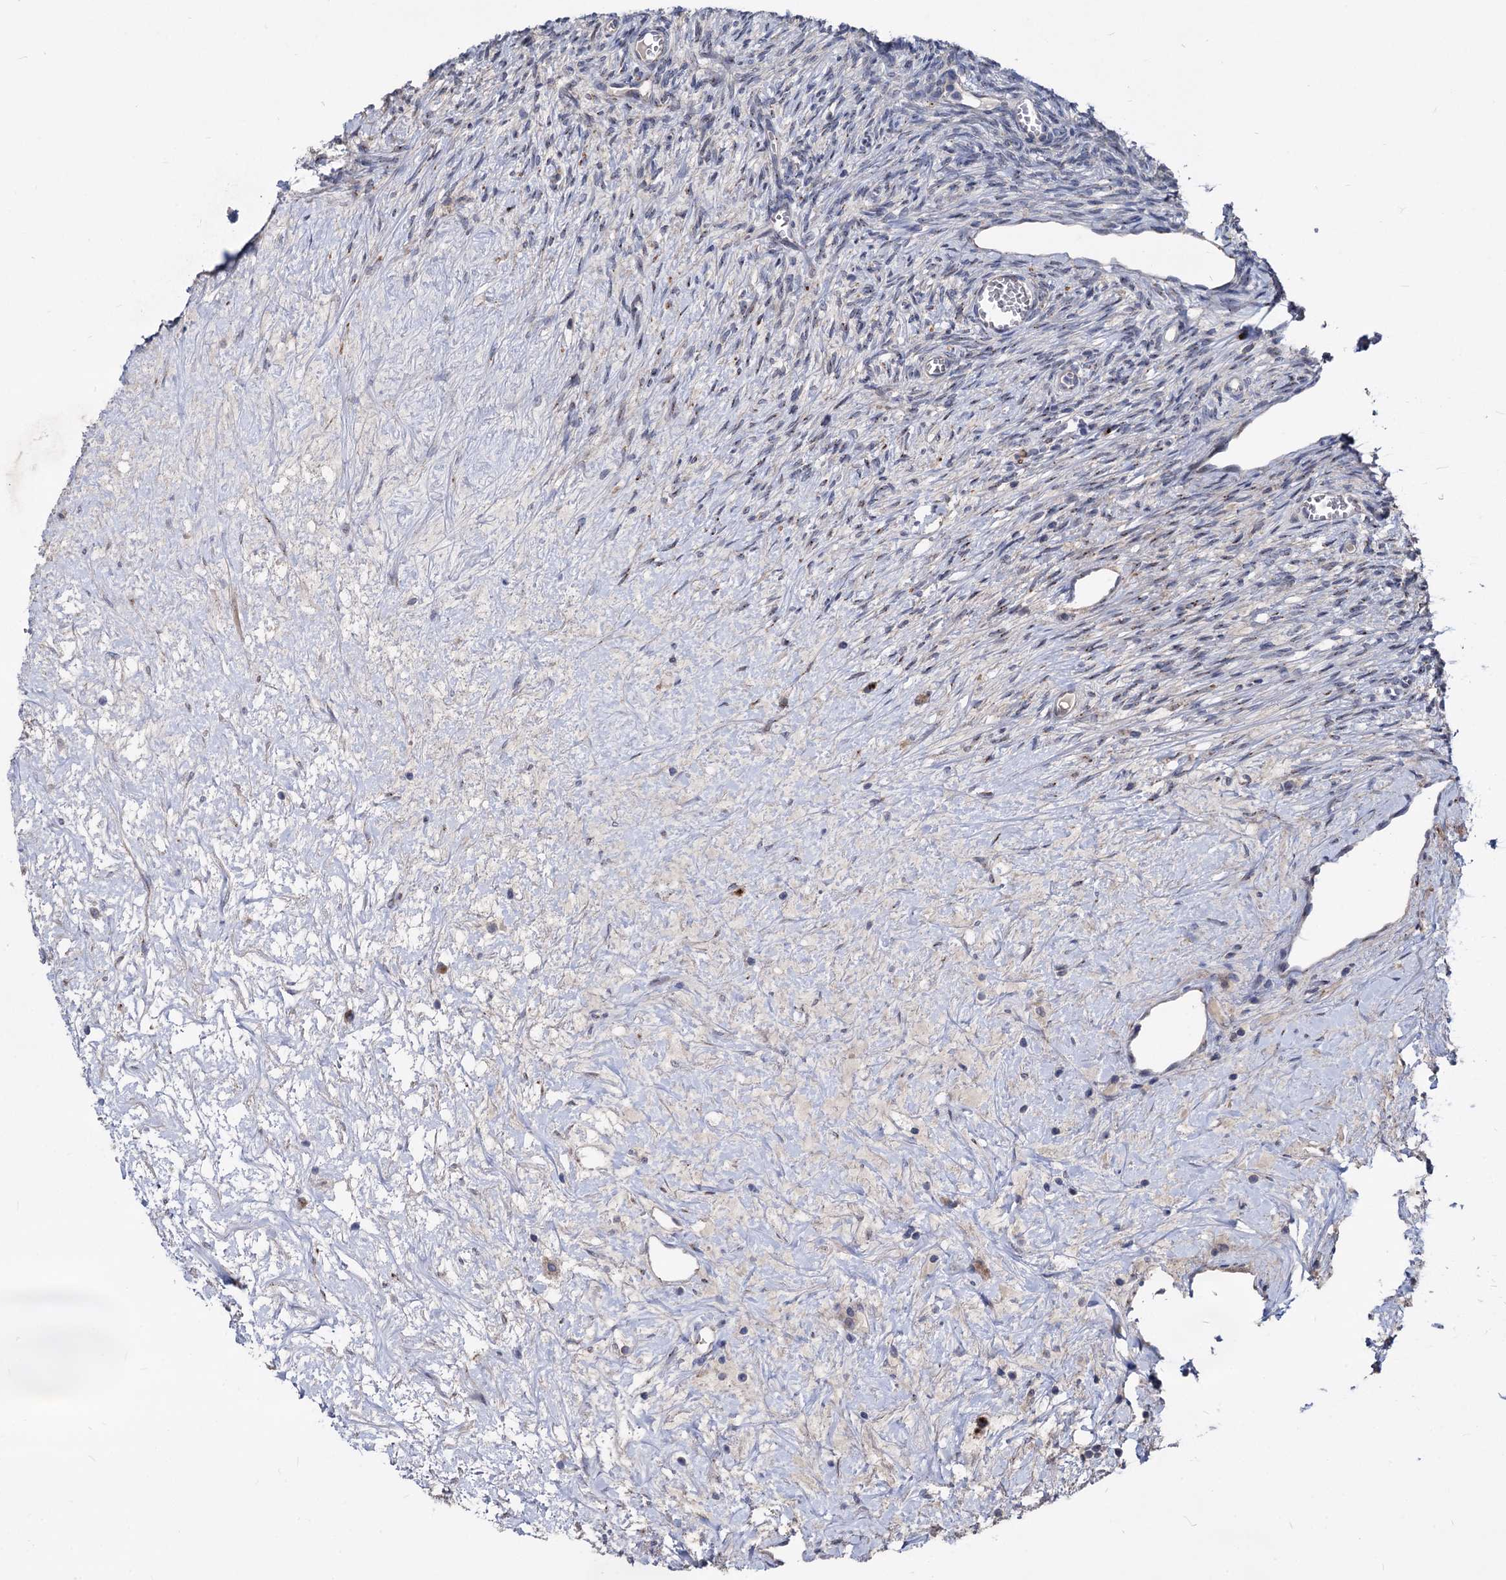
{"staining": {"intensity": "negative", "quantity": "none", "location": "none"}, "tissue": "ovary", "cell_type": "Ovarian stroma cells", "image_type": "normal", "snomed": [{"axis": "morphology", "description": "Normal tissue, NOS"}, {"axis": "topography", "description": "Ovary"}], "caption": "High power microscopy micrograph of an IHC micrograph of normal ovary, revealing no significant expression in ovarian stroma cells.", "gene": "SMAGP", "patient": {"sex": "female", "age": 44}}